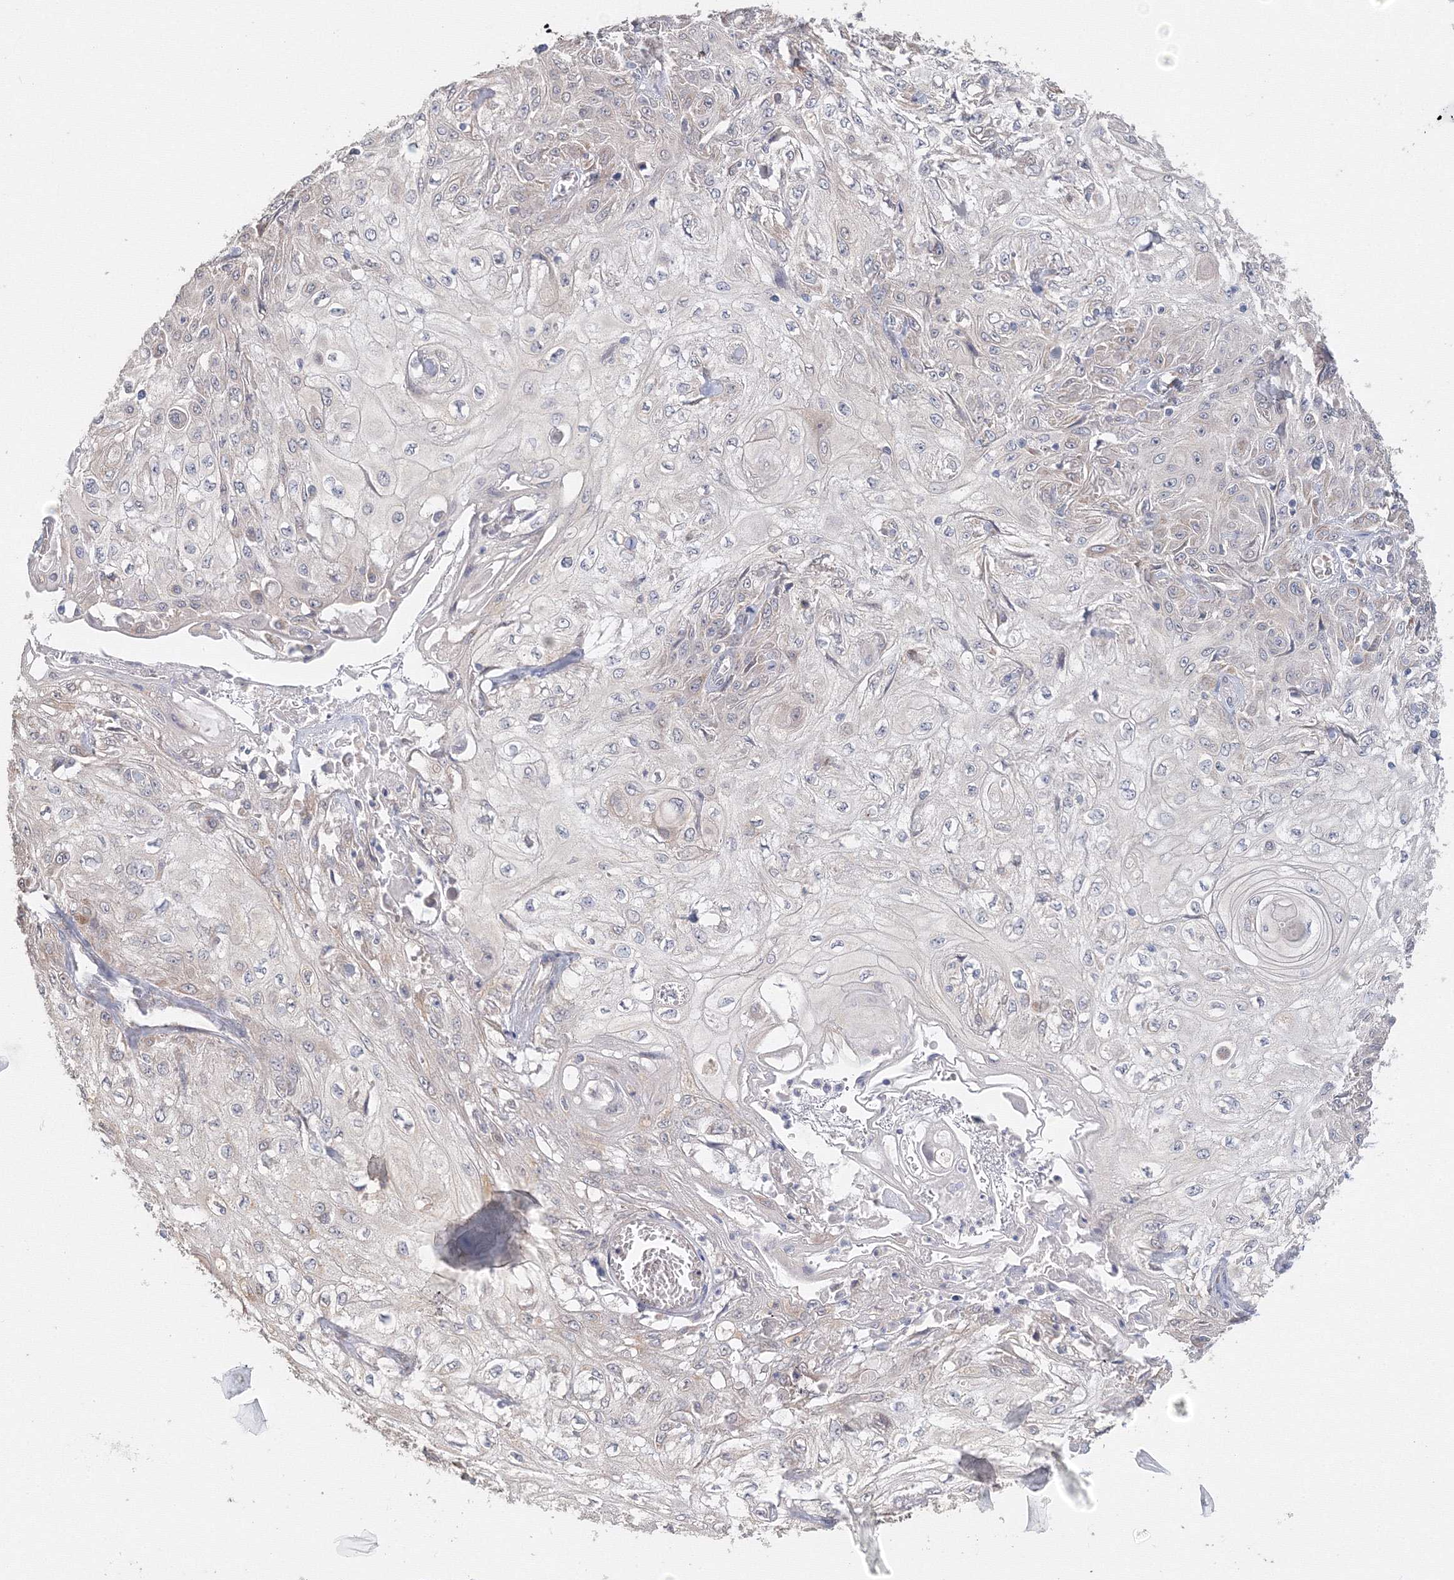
{"staining": {"intensity": "negative", "quantity": "none", "location": "none"}, "tissue": "skin cancer", "cell_type": "Tumor cells", "image_type": "cancer", "snomed": [{"axis": "morphology", "description": "Squamous cell carcinoma, NOS"}, {"axis": "morphology", "description": "Squamous cell carcinoma, metastatic, NOS"}, {"axis": "topography", "description": "Skin"}, {"axis": "topography", "description": "Lymph node"}], "caption": "A photomicrograph of skin cancer stained for a protein displays no brown staining in tumor cells.", "gene": "DHRS12", "patient": {"sex": "male", "age": 75}}